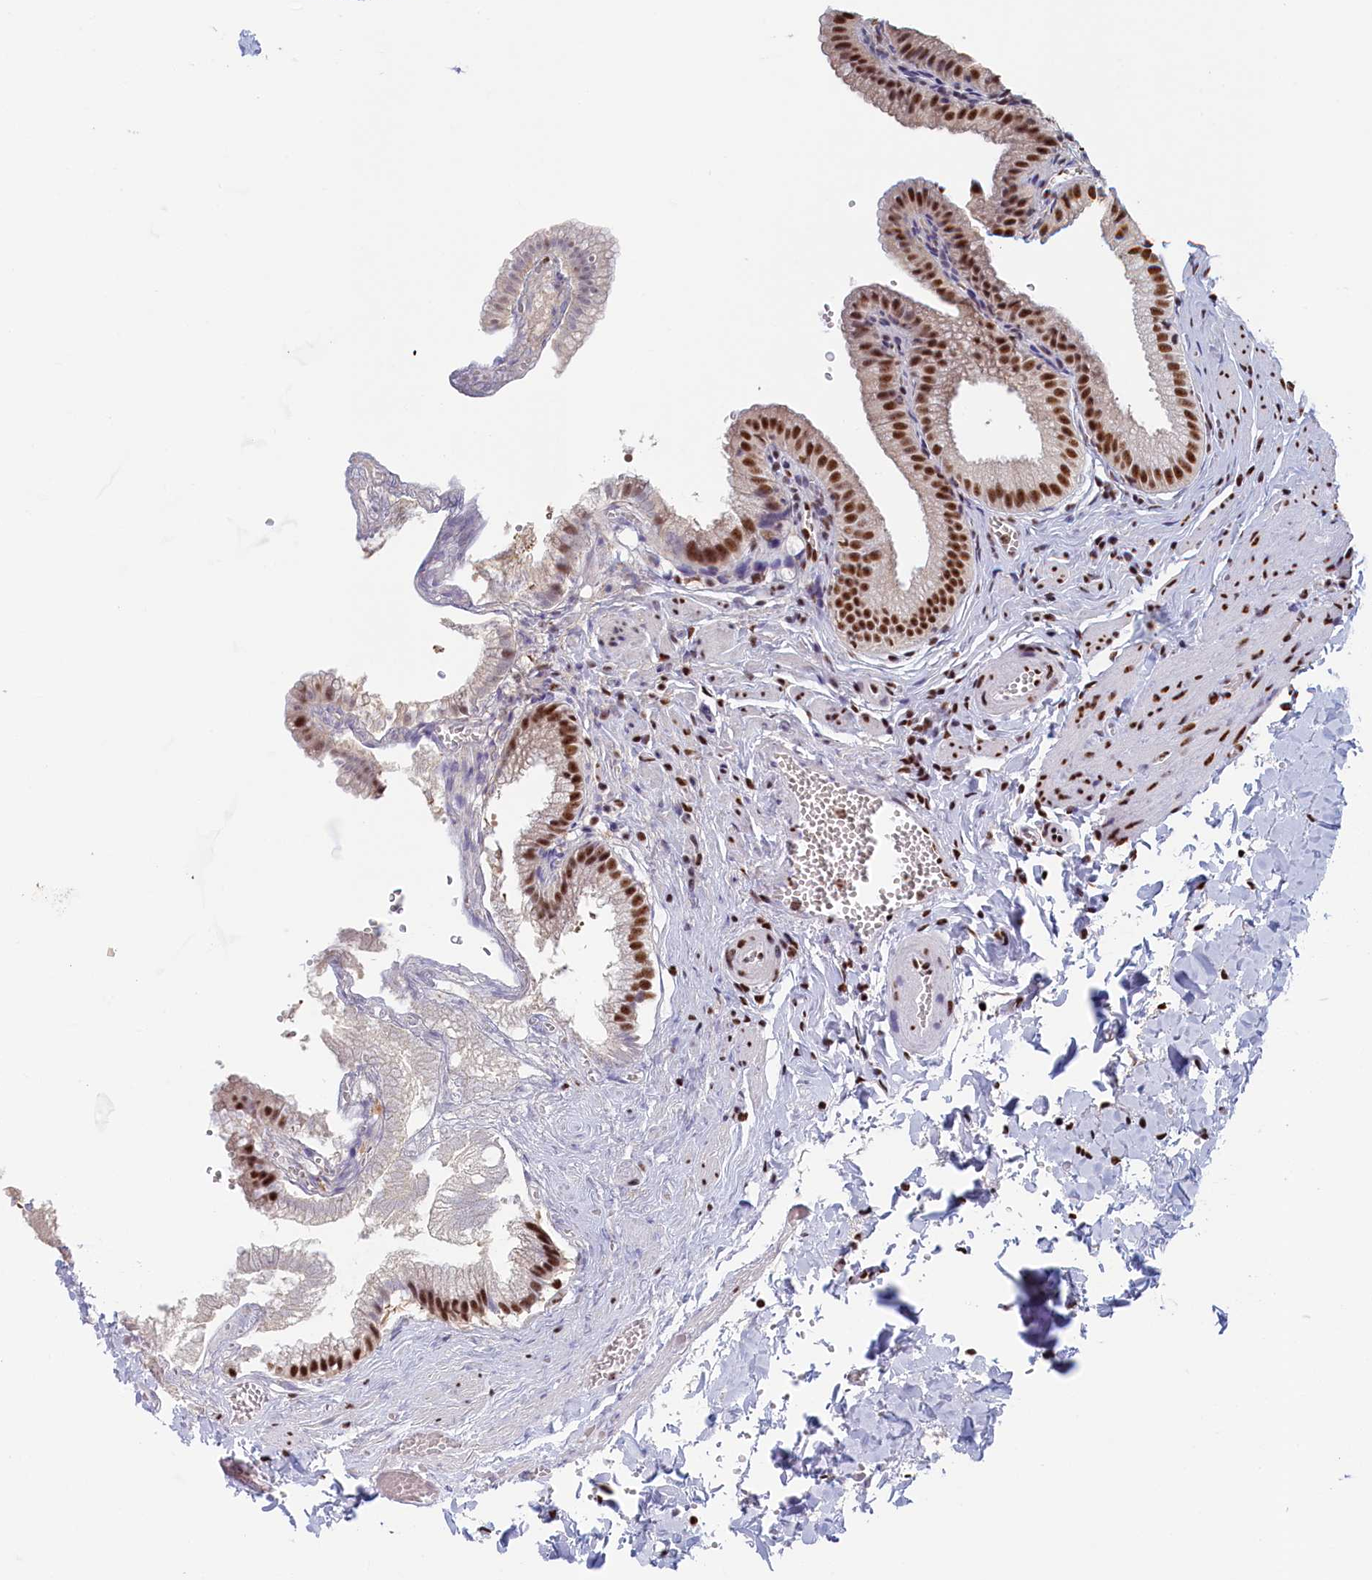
{"staining": {"intensity": "strong", "quantity": ">75%", "location": "nuclear"}, "tissue": "gallbladder", "cell_type": "Glandular cells", "image_type": "normal", "snomed": [{"axis": "morphology", "description": "Normal tissue, NOS"}, {"axis": "topography", "description": "Gallbladder"}], "caption": "Glandular cells exhibit high levels of strong nuclear expression in approximately >75% of cells in unremarkable gallbladder.", "gene": "MOSPD3", "patient": {"sex": "male", "age": 38}}